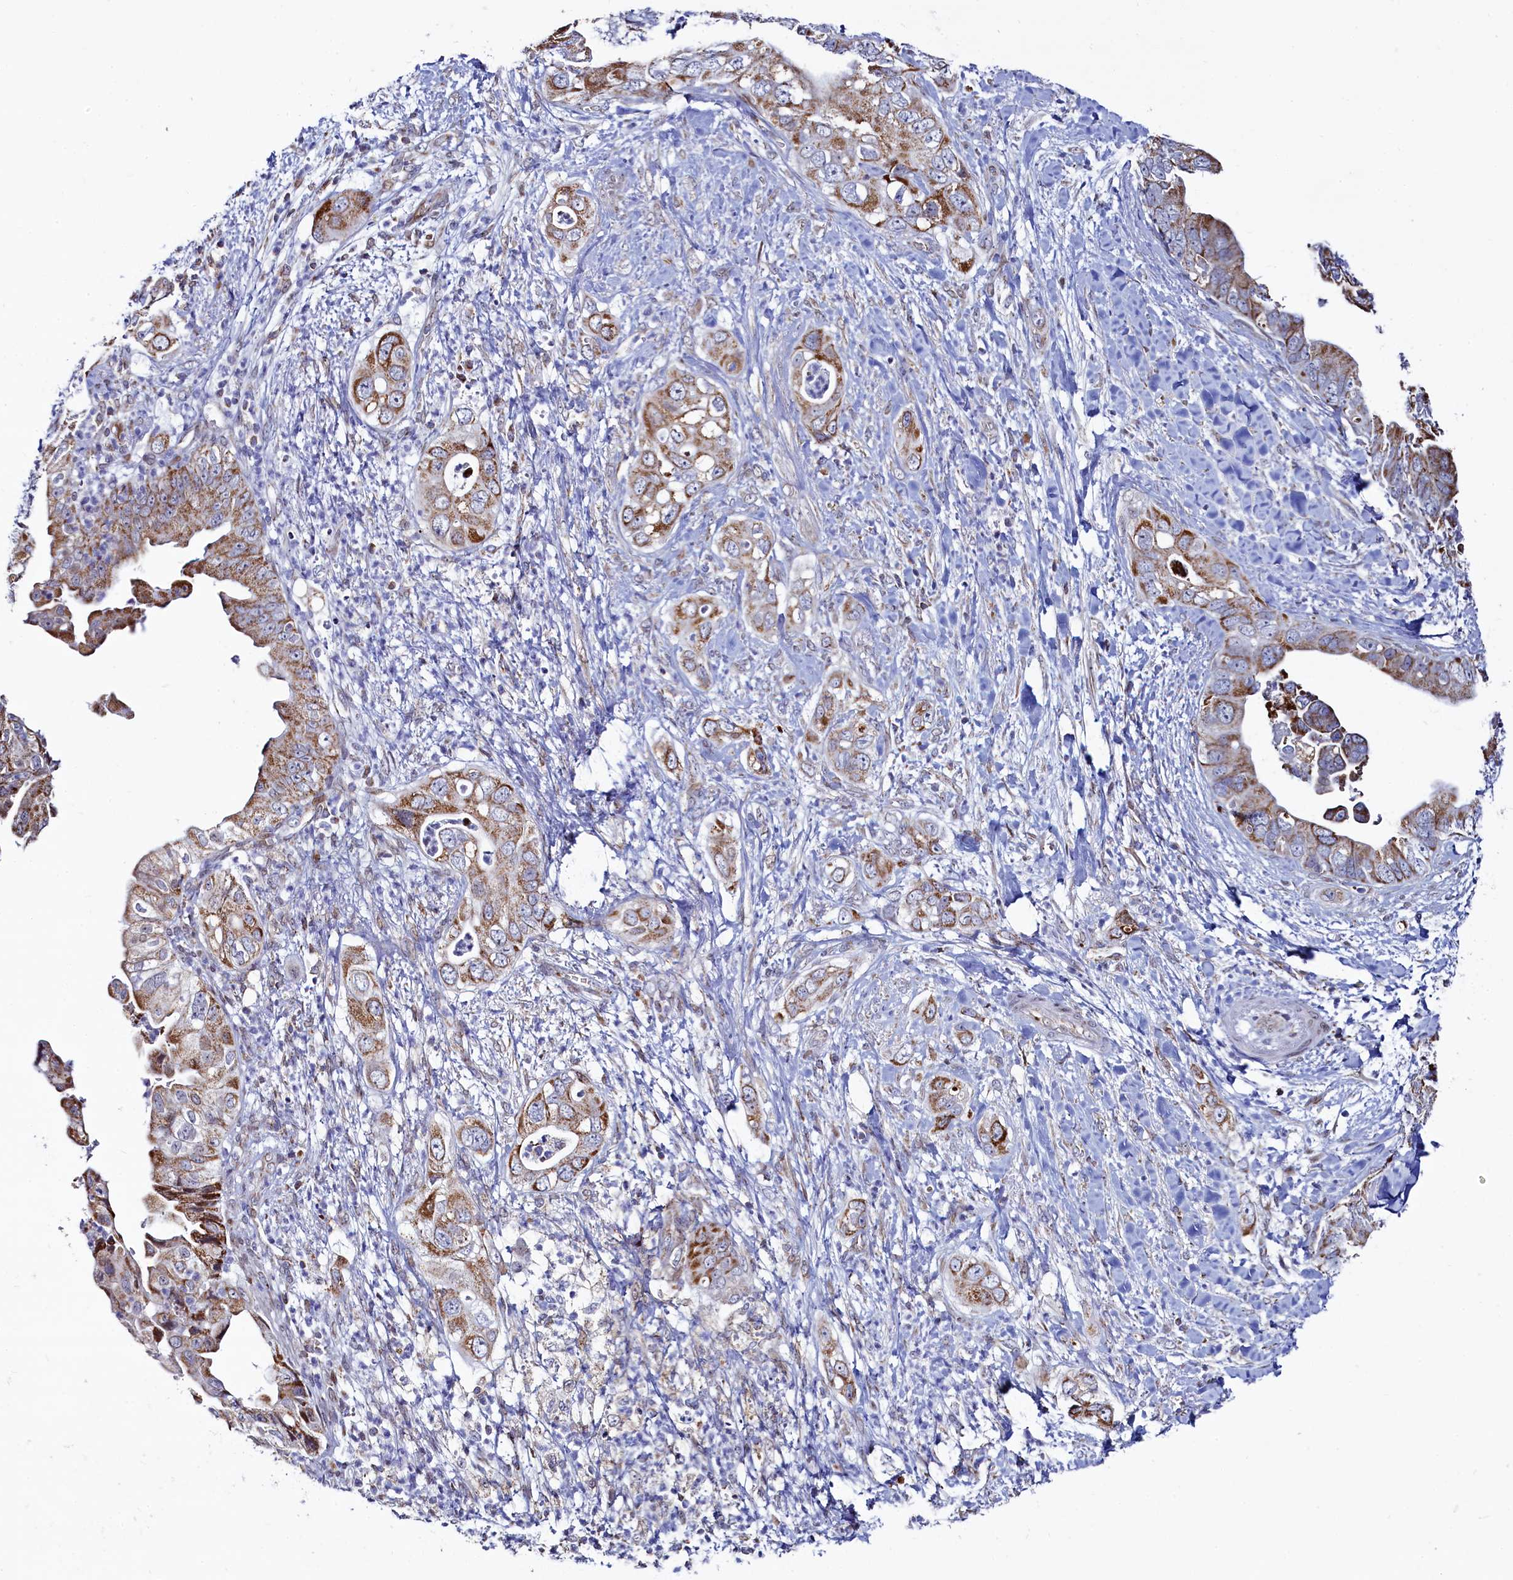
{"staining": {"intensity": "moderate", "quantity": ">75%", "location": "cytoplasmic/membranous"}, "tissue": "pancreatic cancer", "cell_type": "Tumor cells", "image_type": "cancer", "snomed": [{"axis": "morphology", "description": "Adenocarcinoma, NOS"}, {"axis": "topography", "description": "Pancreas"}], "caption": "Immunohistochemistry (IHC) photomicrograph of pancreatic cancer (adenocarcinoma) stained for a protein (brown), which displays medium levels of moderate cytoplasmic/membranous staining in about >75% of tumor cells.", "gene": "HDGFL3", "patient": {"sex": "female", "age": 78}}